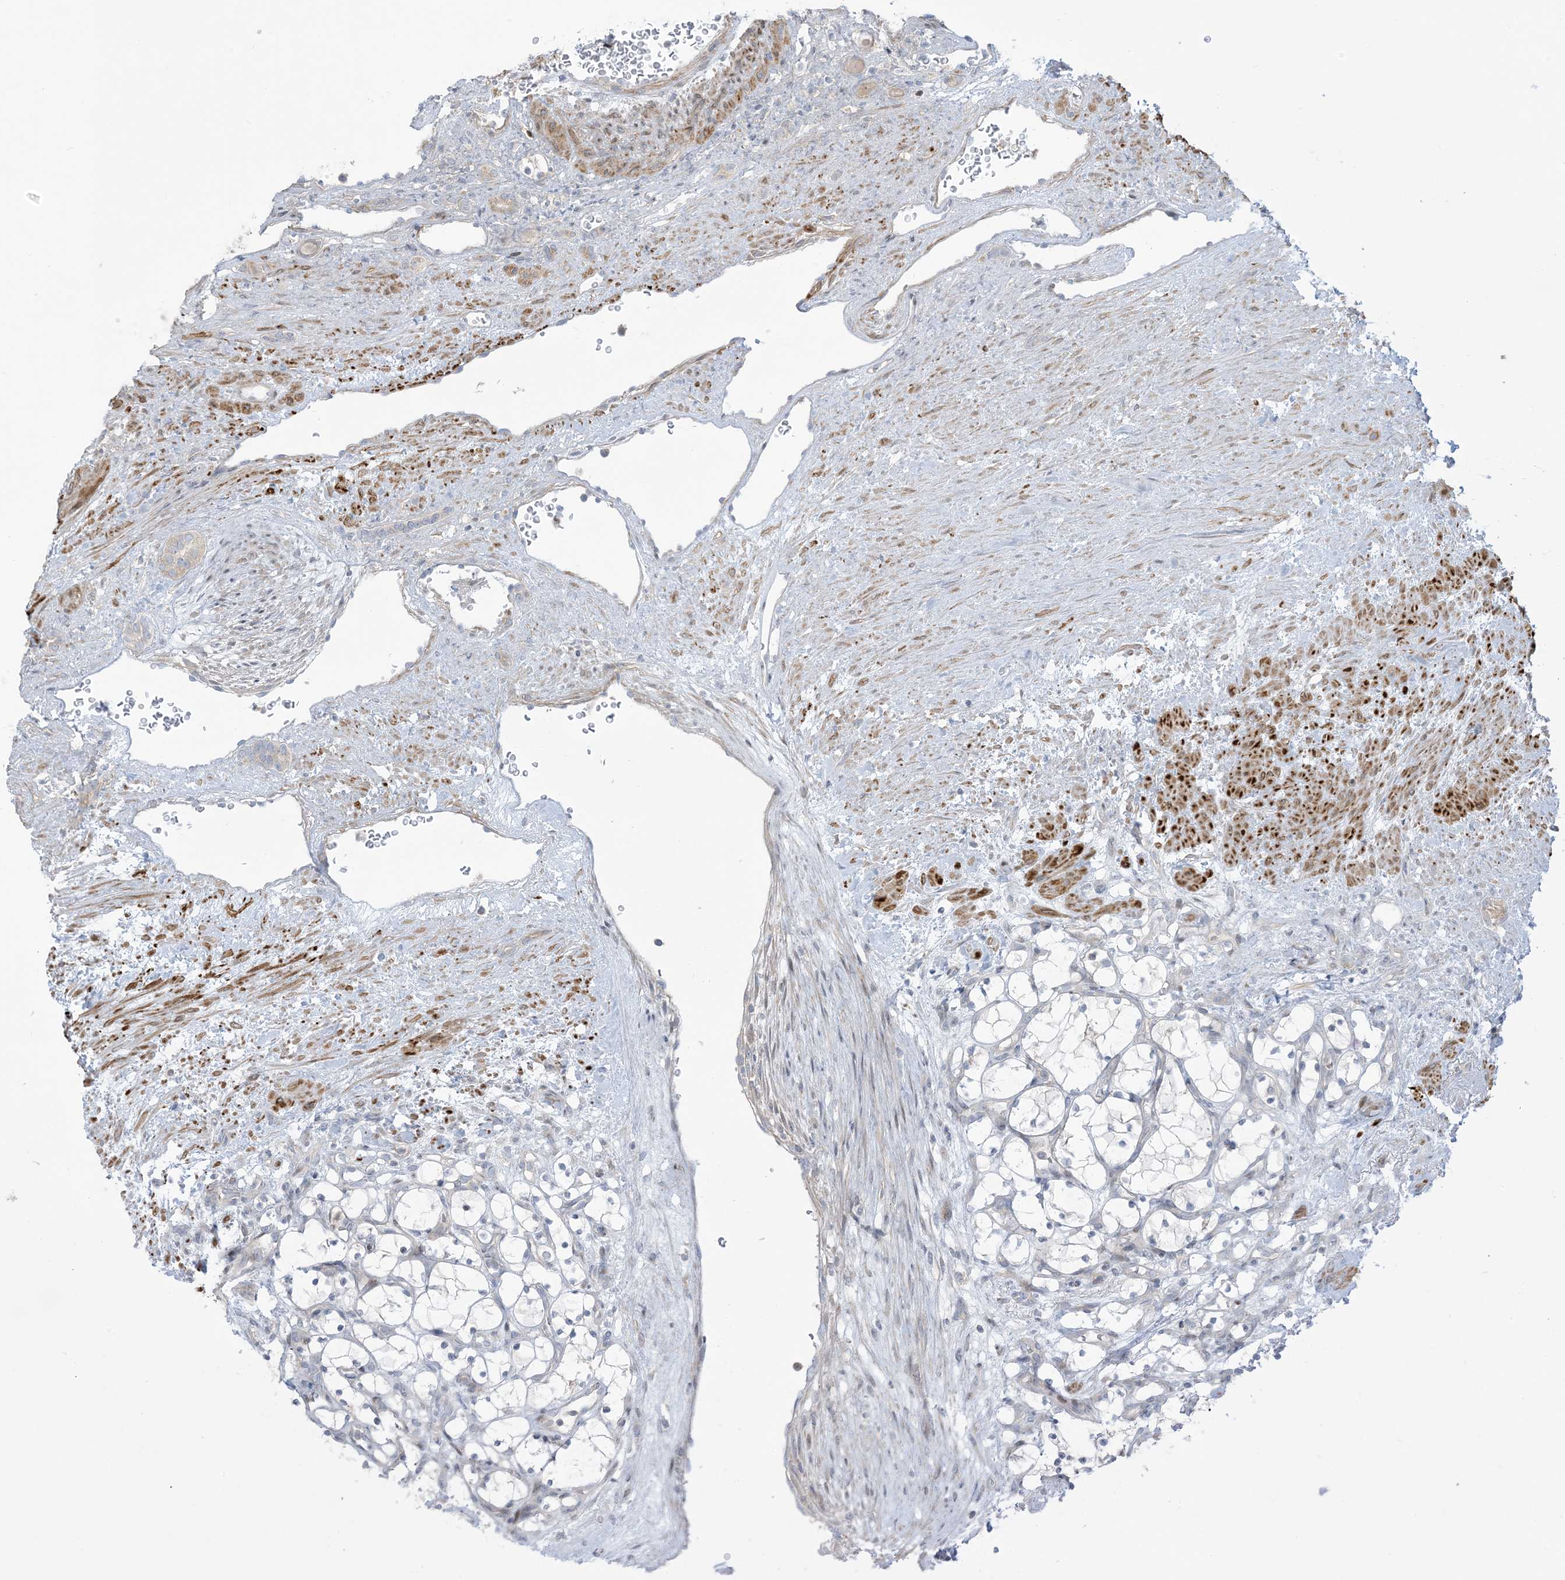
{"staining": {"intensity": "negative", "quantity": "none", "location": "none"}, "tissue": "renal cancer", "cell_type": "Tumor cells", "image_type": "cancer", "snomed": [{"axis": "morphology", "description": "Adenocarcinoma, NOS"}, {"axis": "topography", "description": "Kidney"}], "caption": "This is an IHC histopathology image of human adenocarcinoma (renal). There is no staining in tumor cells.", "gene": "AFTPH", "patient": {"sex": "female", "age": 69}}